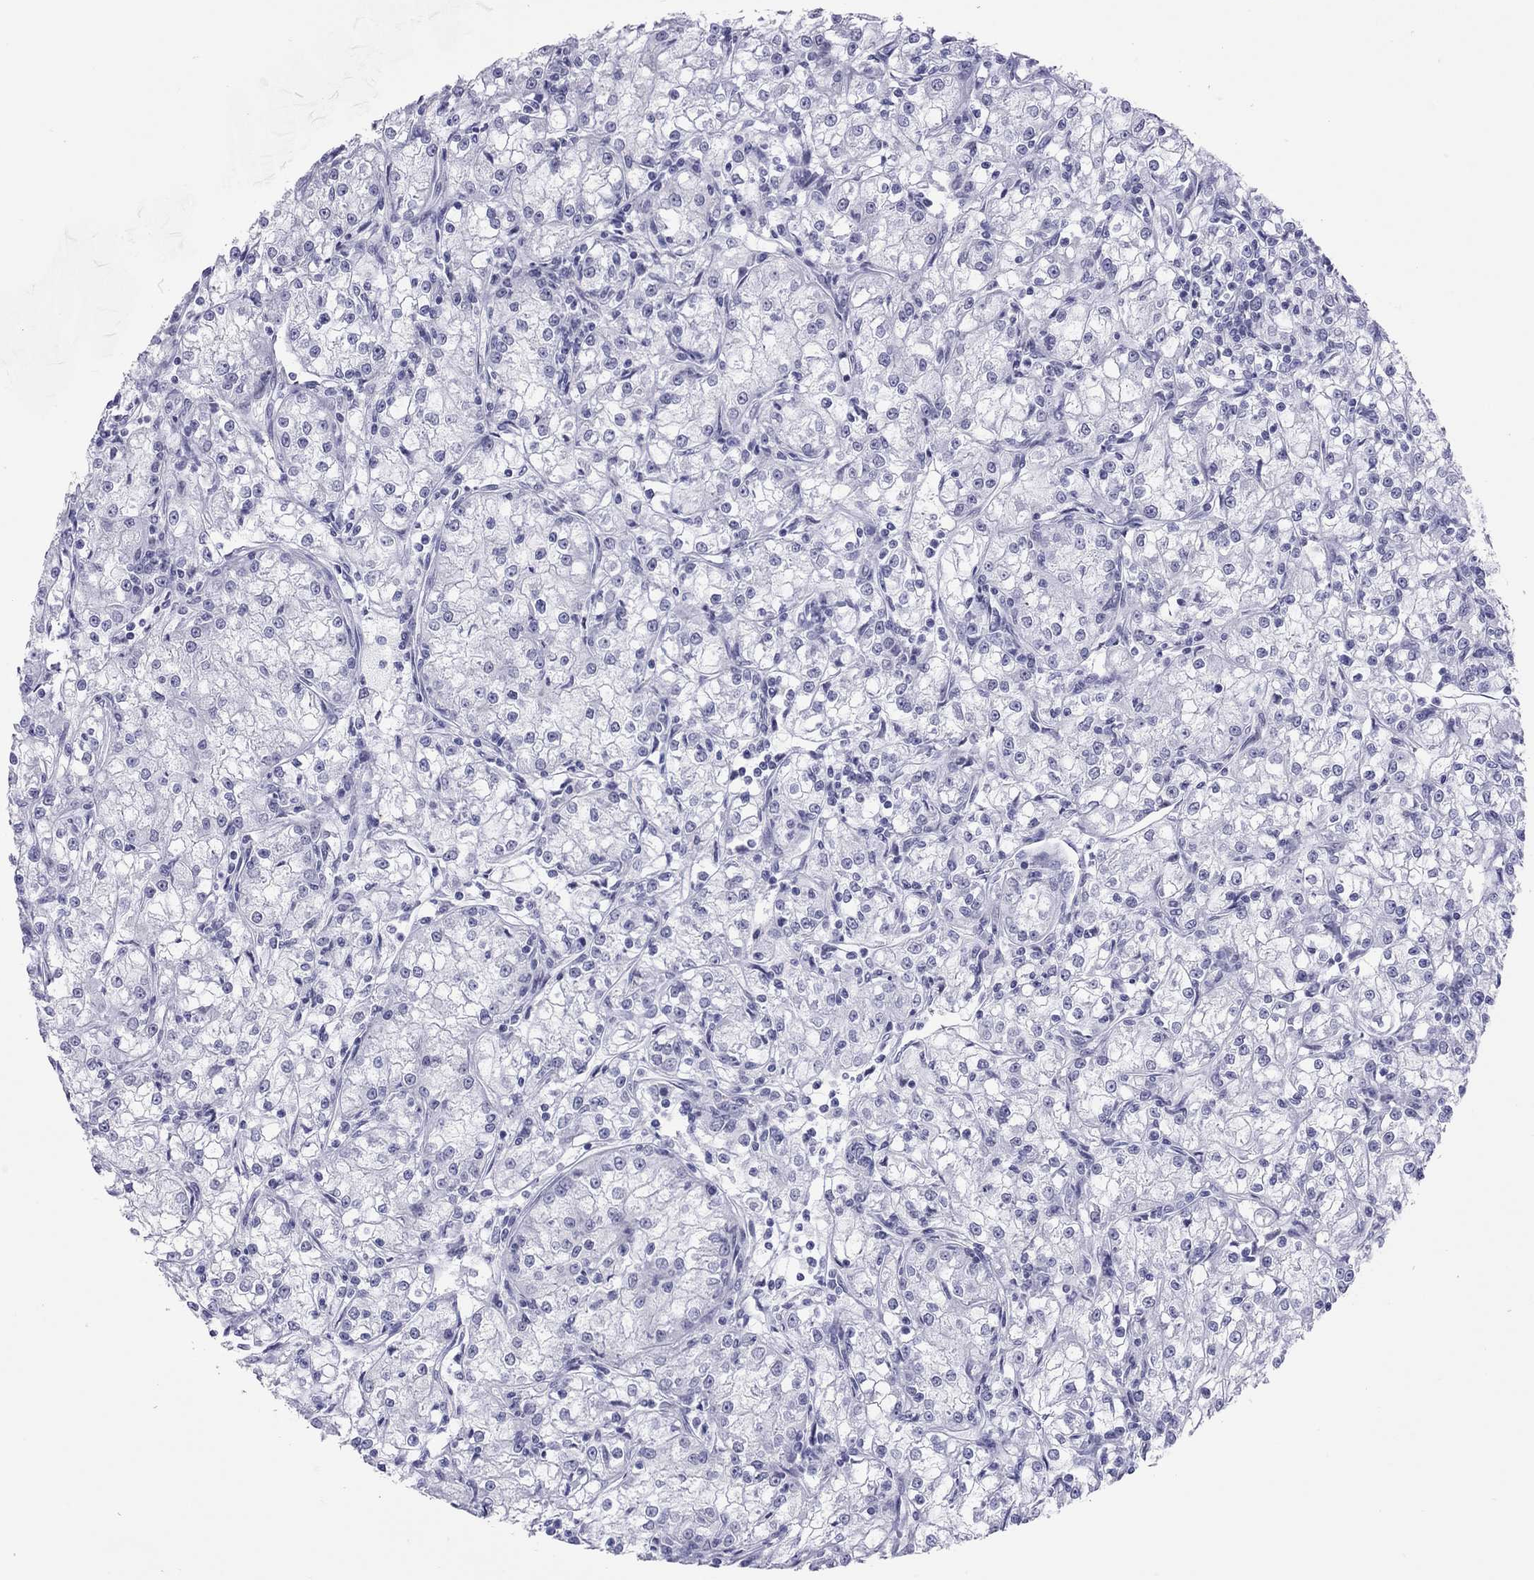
{"staining": {"intensity": "negative", "quantity": "none", "location": "none"}, "tissue": "renal cancer", "cell_type": "Tumor cells", "image_type": "cancer", "snomed": [{"axis": "morphology", "description": "Adenocarcinoma, NOS"}, {"axis": "topography", "description": "Kidney"}], "caption": "Immunohistochemistry micrograph of neoplastic tissue: human adenocarcinoma (renal) stained with DAB demonstrates no significant protein positivity in tumor cells.", "gene": "JHY", "patient": {"sex": "female", "age": 59}}